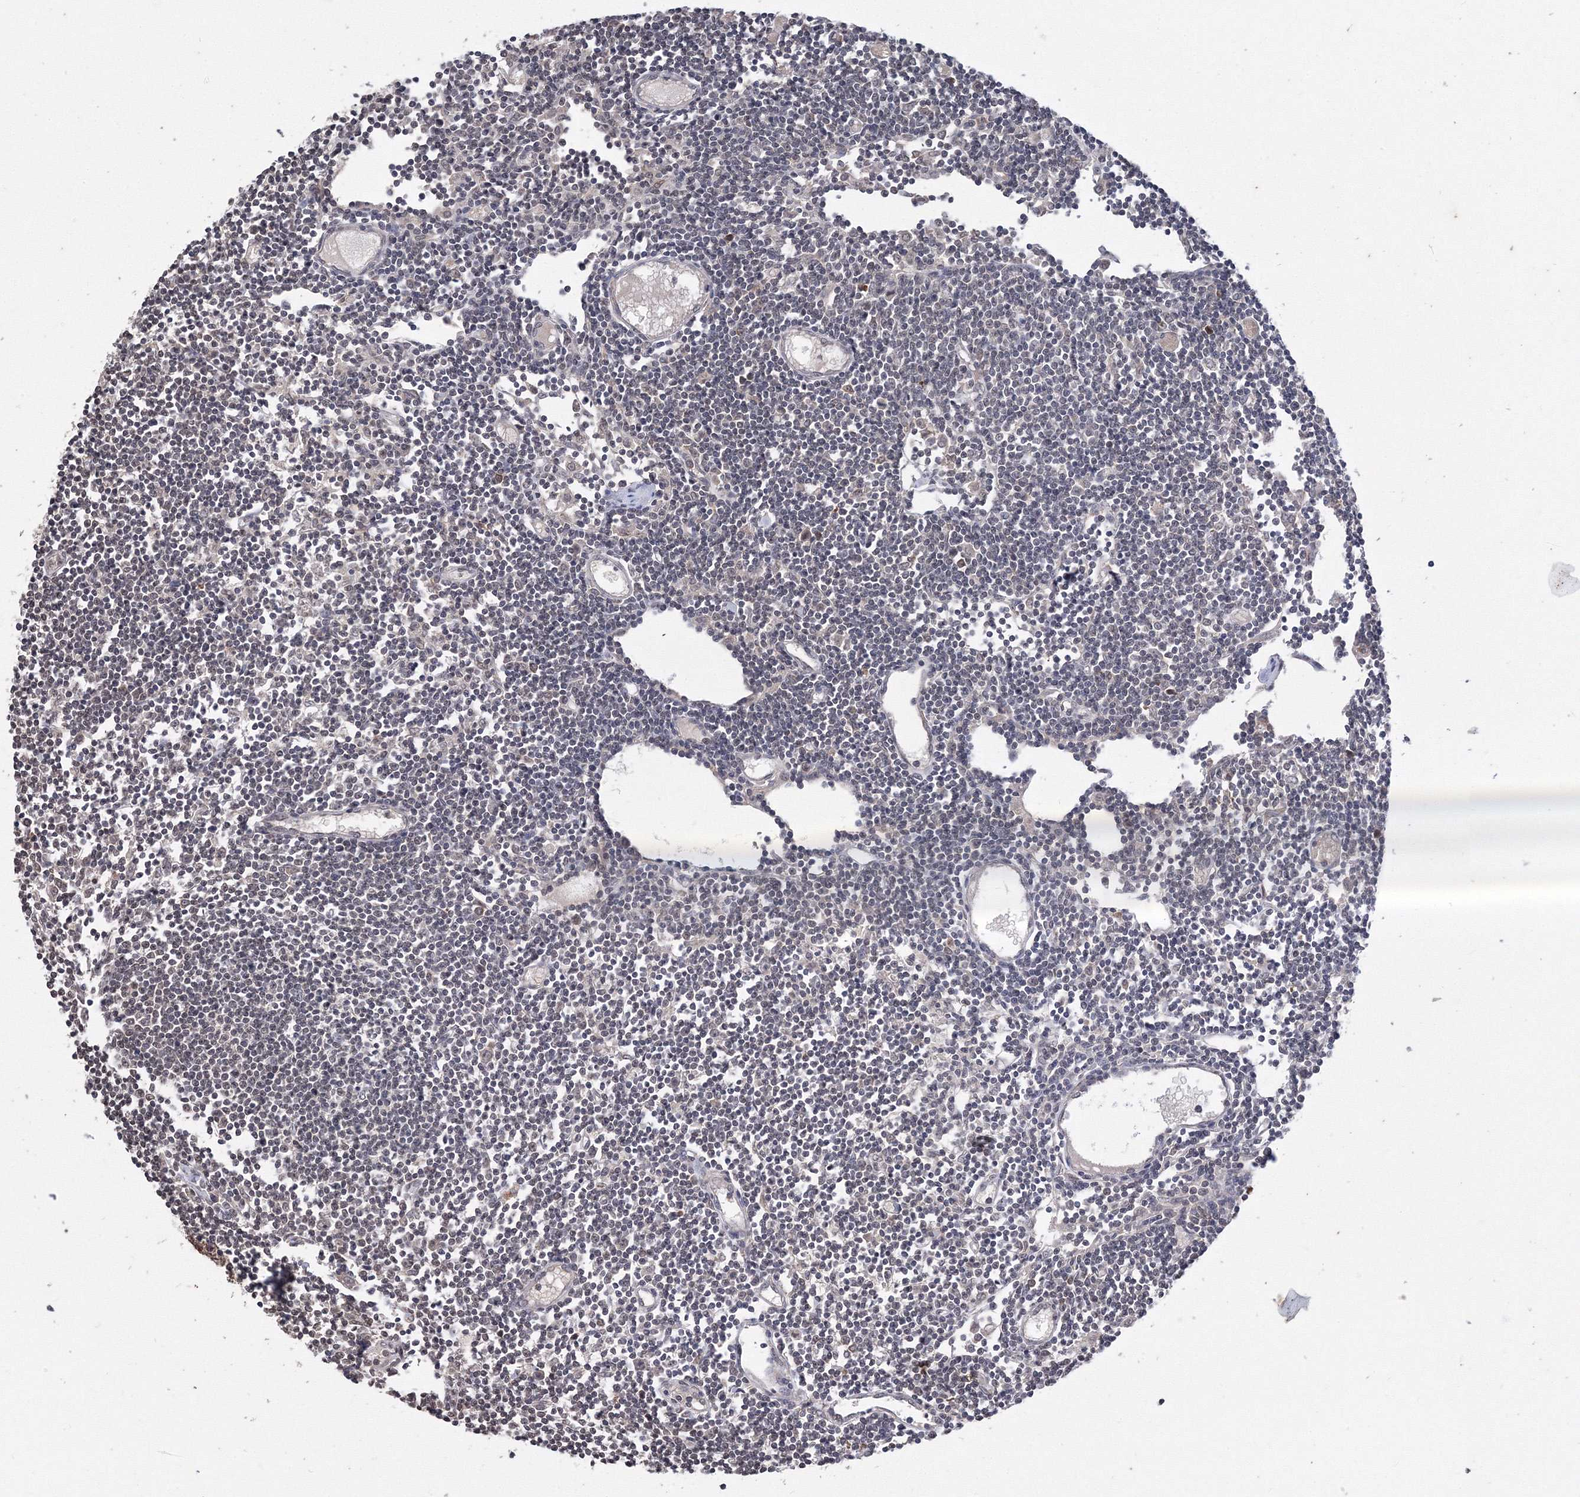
{"staining": {"intensity": "weak", "quantity": "<25%", "location": "nuclear"}, "tissue": "lymph node", "cell_type": "Germinal center cells", "image_type": "normal", "snomed": [{"axis": "morphology", "description": "Normal tissue, NOS"}, {"axis": "topography", "description": "Lymph node"}], "caption": "This image is of benign lymph node stained with IHC to label a protein in brown with the nuclei are counter-stained blue. There is no staining in germinal center cells.", "gene": "GPN1", "patient": {"sex": "female", "age": 11}}